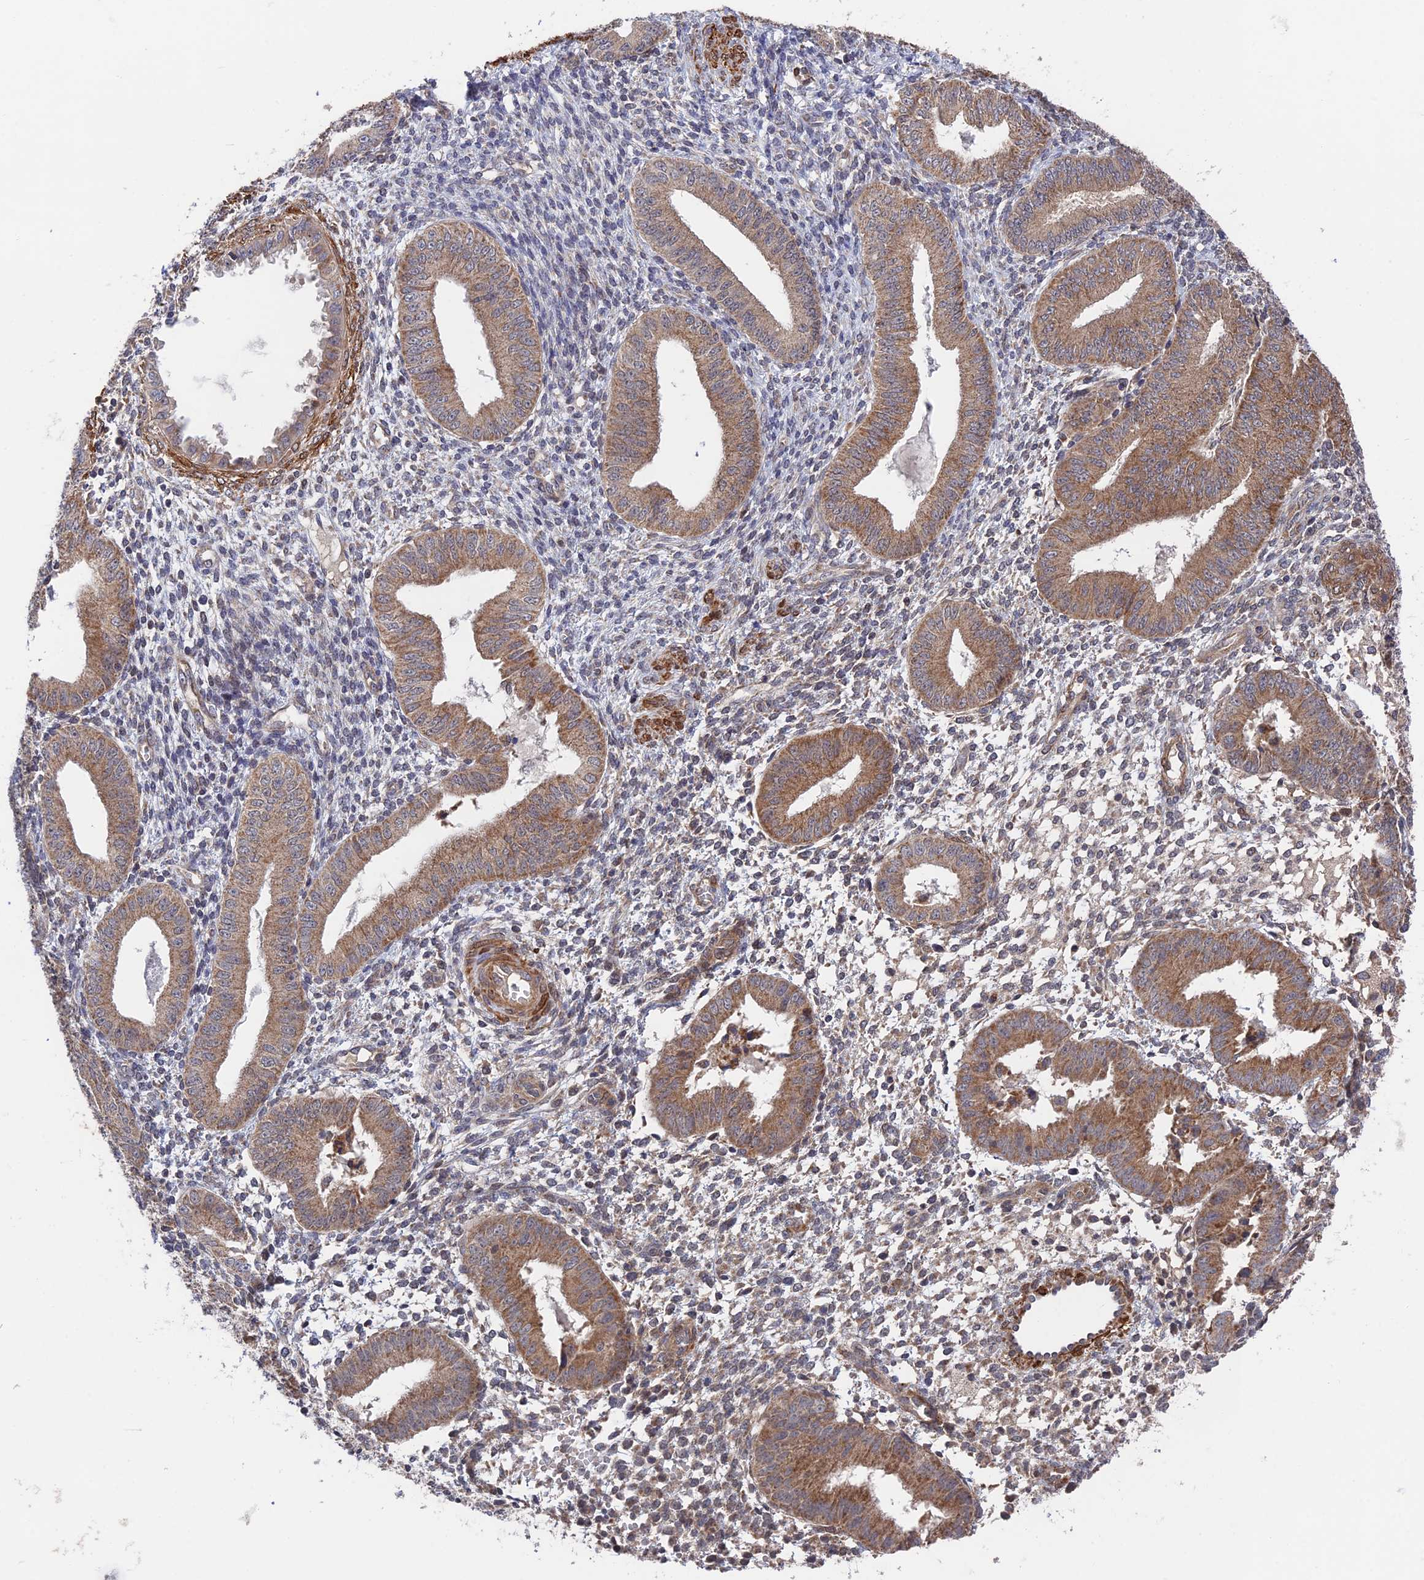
{"staining": {"intensity": "weak", "quantity": "<25%", "location": "cytoplasmic/membranous"}, "tissue": "endometrium", "cell_type": "Cells in endometrial stroma", "image_type": "normal", "snomed": [{"axis": "morphology", "description": "Normal tissue, NOS"}, {"axis": "topography", "description": "Endometrium"}], "caption": "The immunohistochemistry (IHC) micrograph has no significant staining in cells in endometrial stroma of endometrium. (DAB immunohistochemistry with hematoxylin counter stain).", "gene": "ZNF320", "patient": {"sex": "female", "age": 49}}